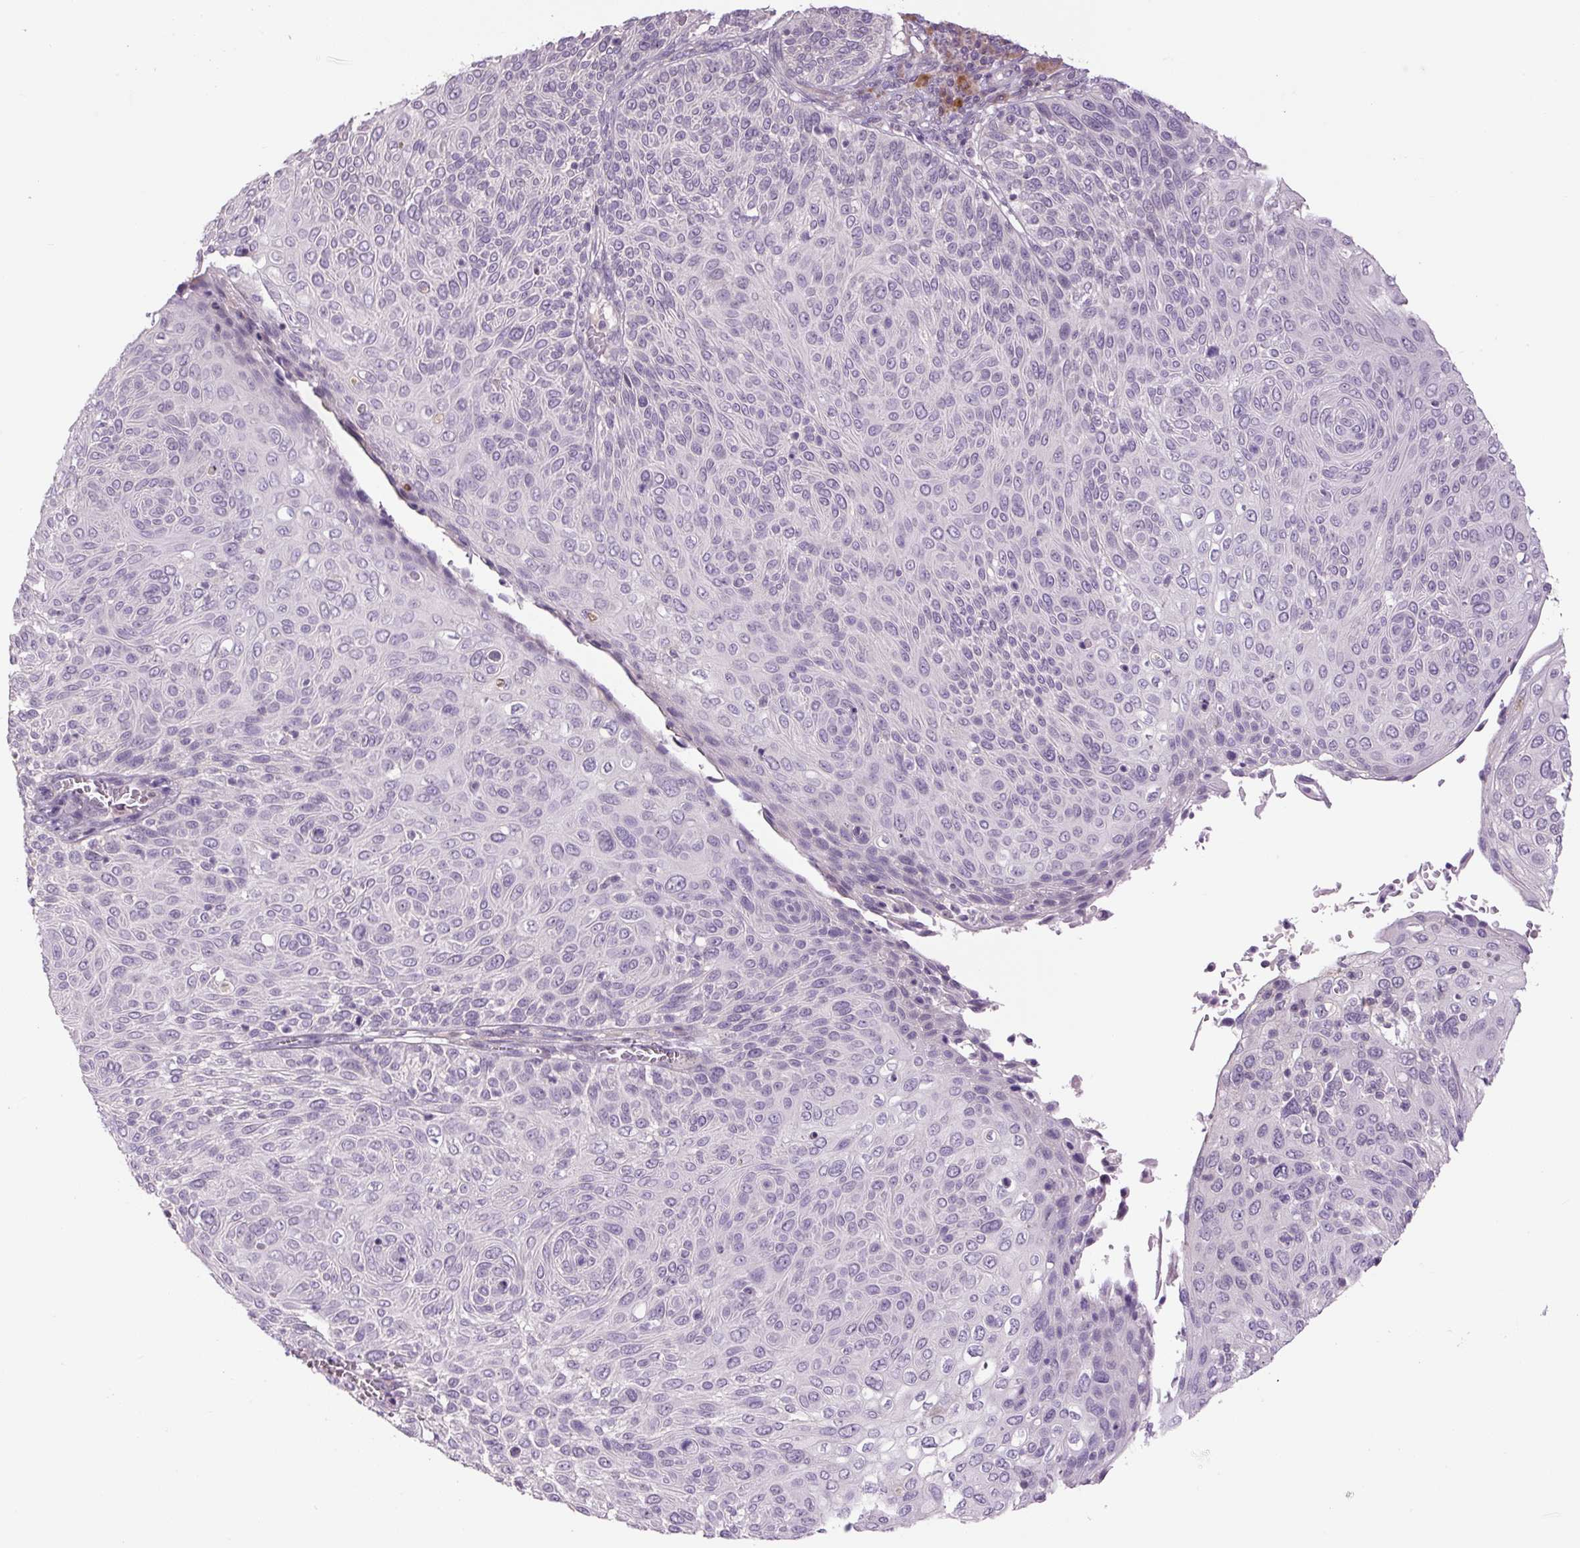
{"staining": {"intensity": "negative", "quantity": "none", "location": "none"}, "tissue": "cervical cancer", "cell_type": "Tumor cells", "image_type": "cancer", "snomed": [{"axis": "morphology", "description": "Squamous cell carcinoma, NOS"}, {"axis": "topography", "description": "Cervix"}], "caption": "Tumor cells show no significant positivity in cervical cancer (squamous cell carcinoma).", "gene": "TMEM100", "patient": {"sex": "female", "age": 31}}